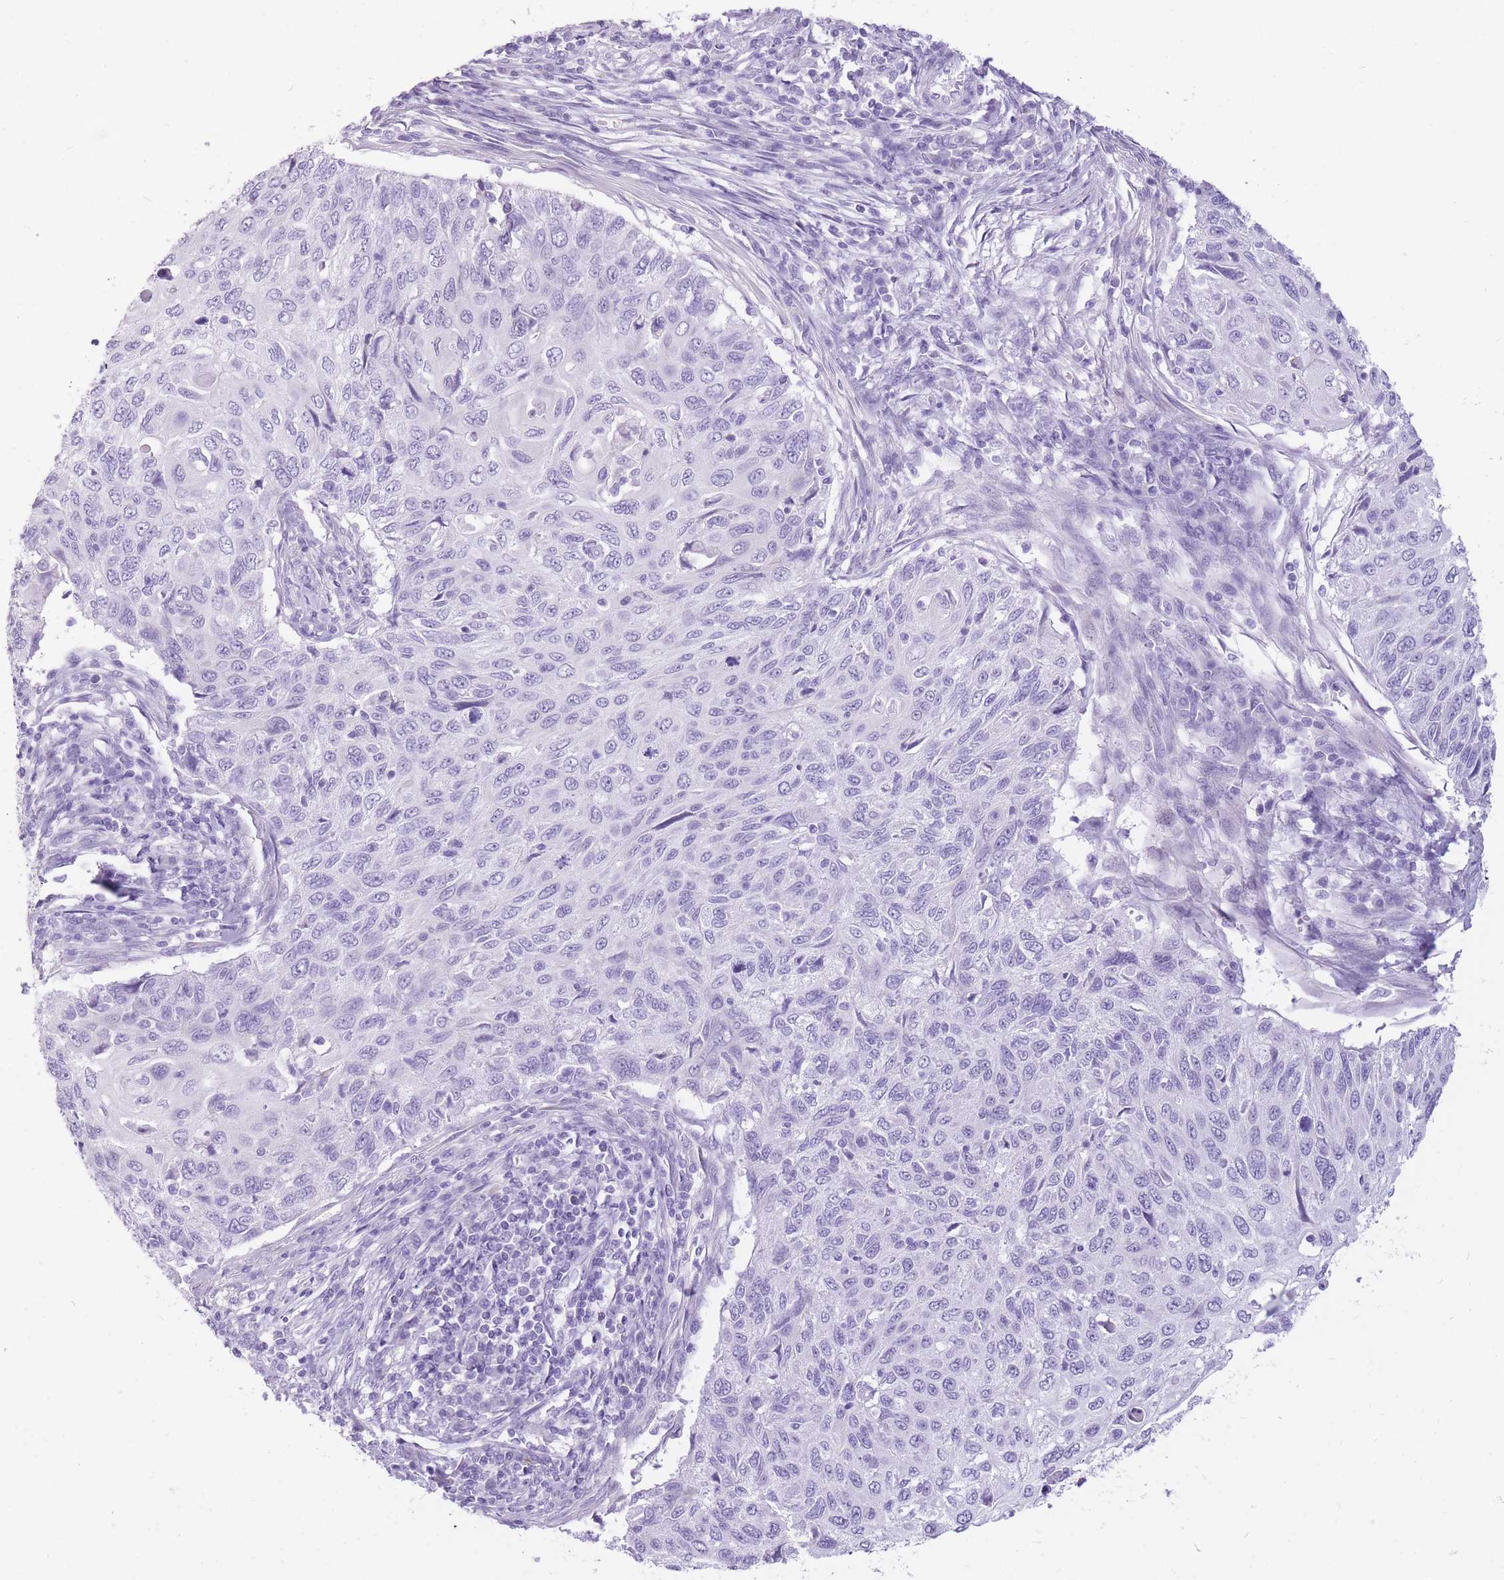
{"staining": {"intensity": "negative", "quantity": "none", "location": "none"}, "tissue": "cervical cancer", "cell_type": "Tumor cells", "image_type": "cancer", "snomed": [{"axis": "morphology", "description": "Squamous cell carcinoma, NOS"}, {"axis": "topography", "description": "Cervix"}], "caption": "High power microscopy histopathology image of an immunohistochemistry image of cervical cancer, revealing no significant staining in tumor cells.", "gene": "CYP21A2", "patient": {"sex": "female", "age": 70}}